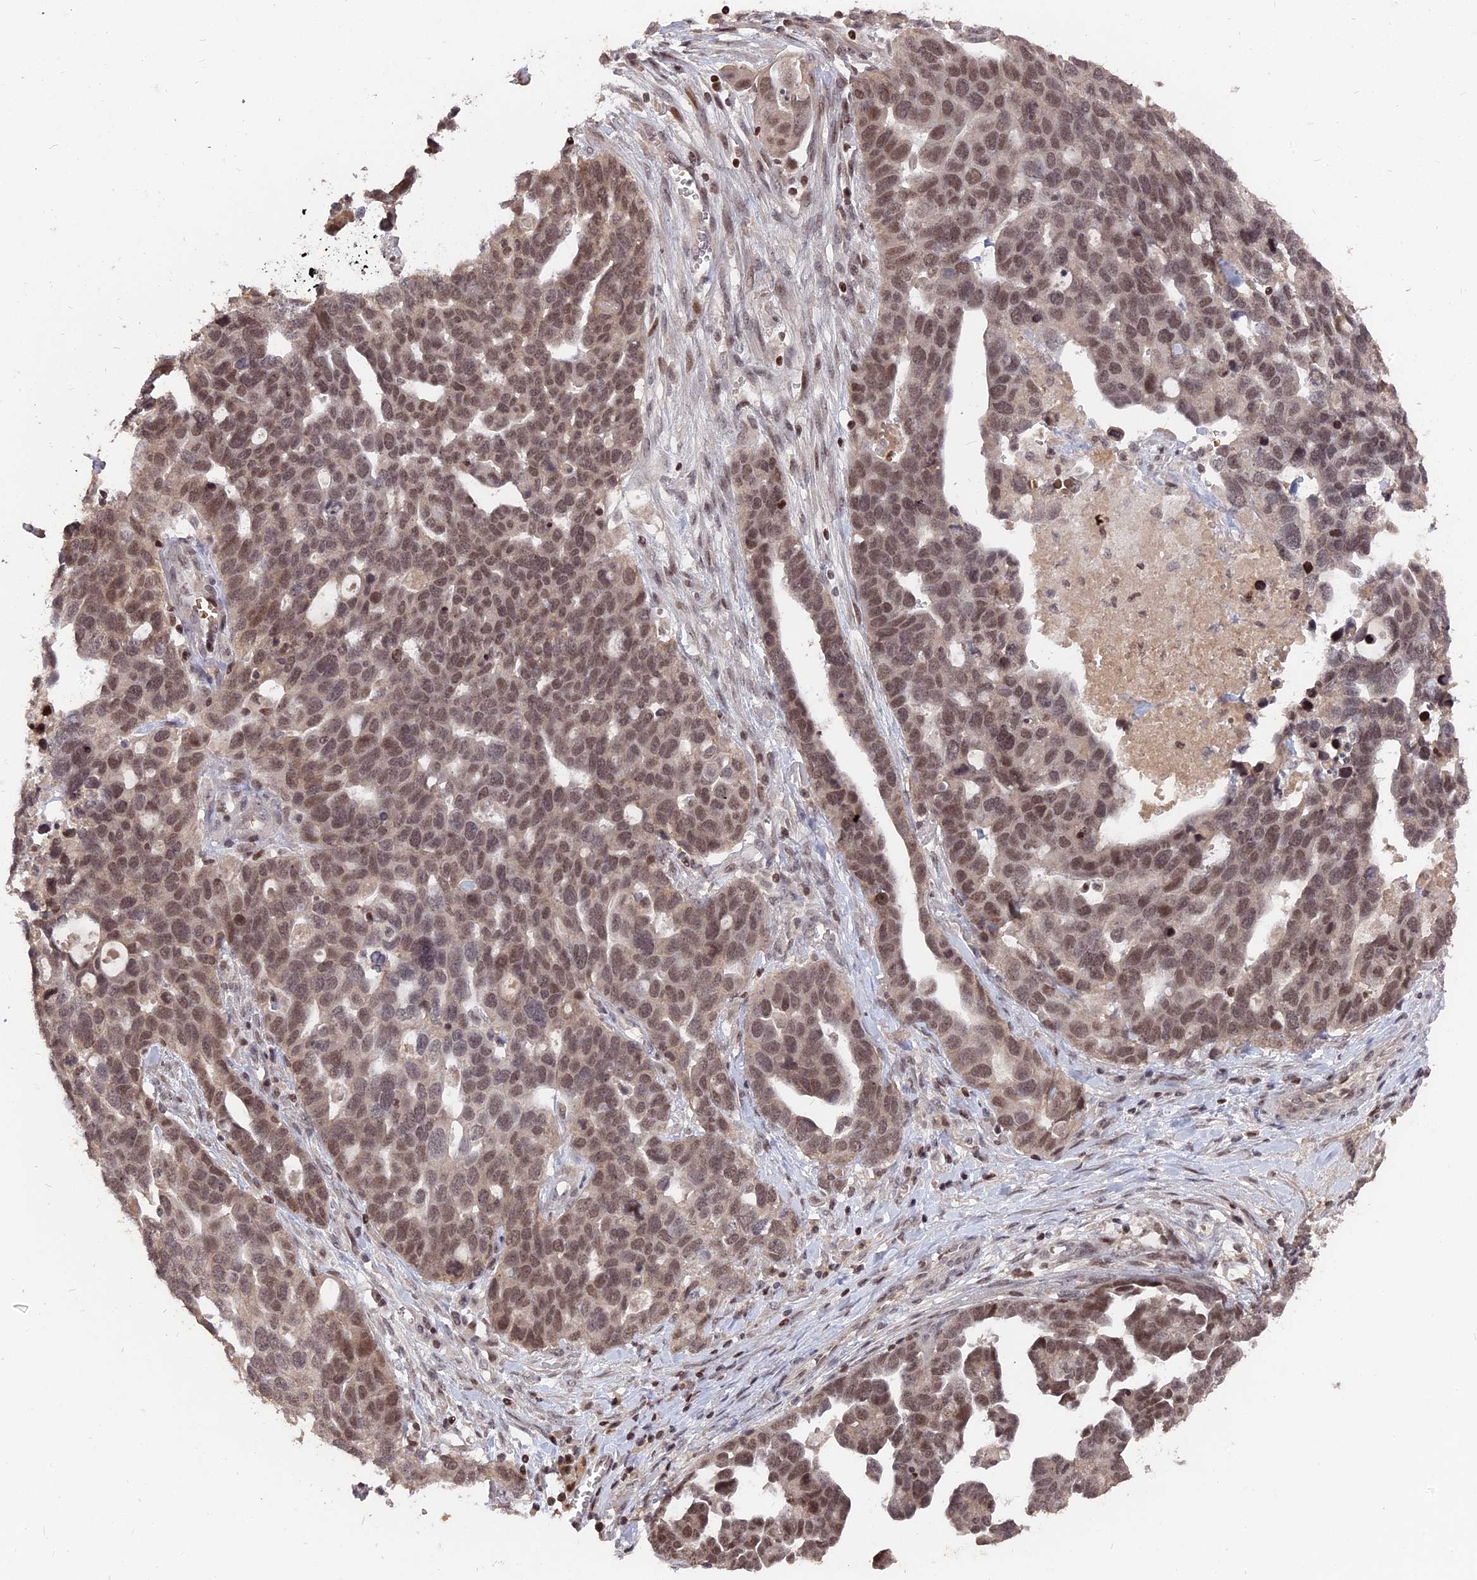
{"staining": {"intensity": "moderate", "quantity": ">75%", "location": "nuclear"}, "tissue": "ovarian cancer", "cell_type": "Tumor cells", "image_type": "cancer", "snomed": [{"axis": "morphology", "description": "Cystadenocarcinoma, serous, NOS"}, {"axis": "topography", "description": "Ovary"}], "caption": "Ovarian serous cystadenocarcinoma stained for a protein shows moderate nuclear positivity in tumor cells.", "gene": "NR1H3", "patient": {"sex": "female", "age": 54}}